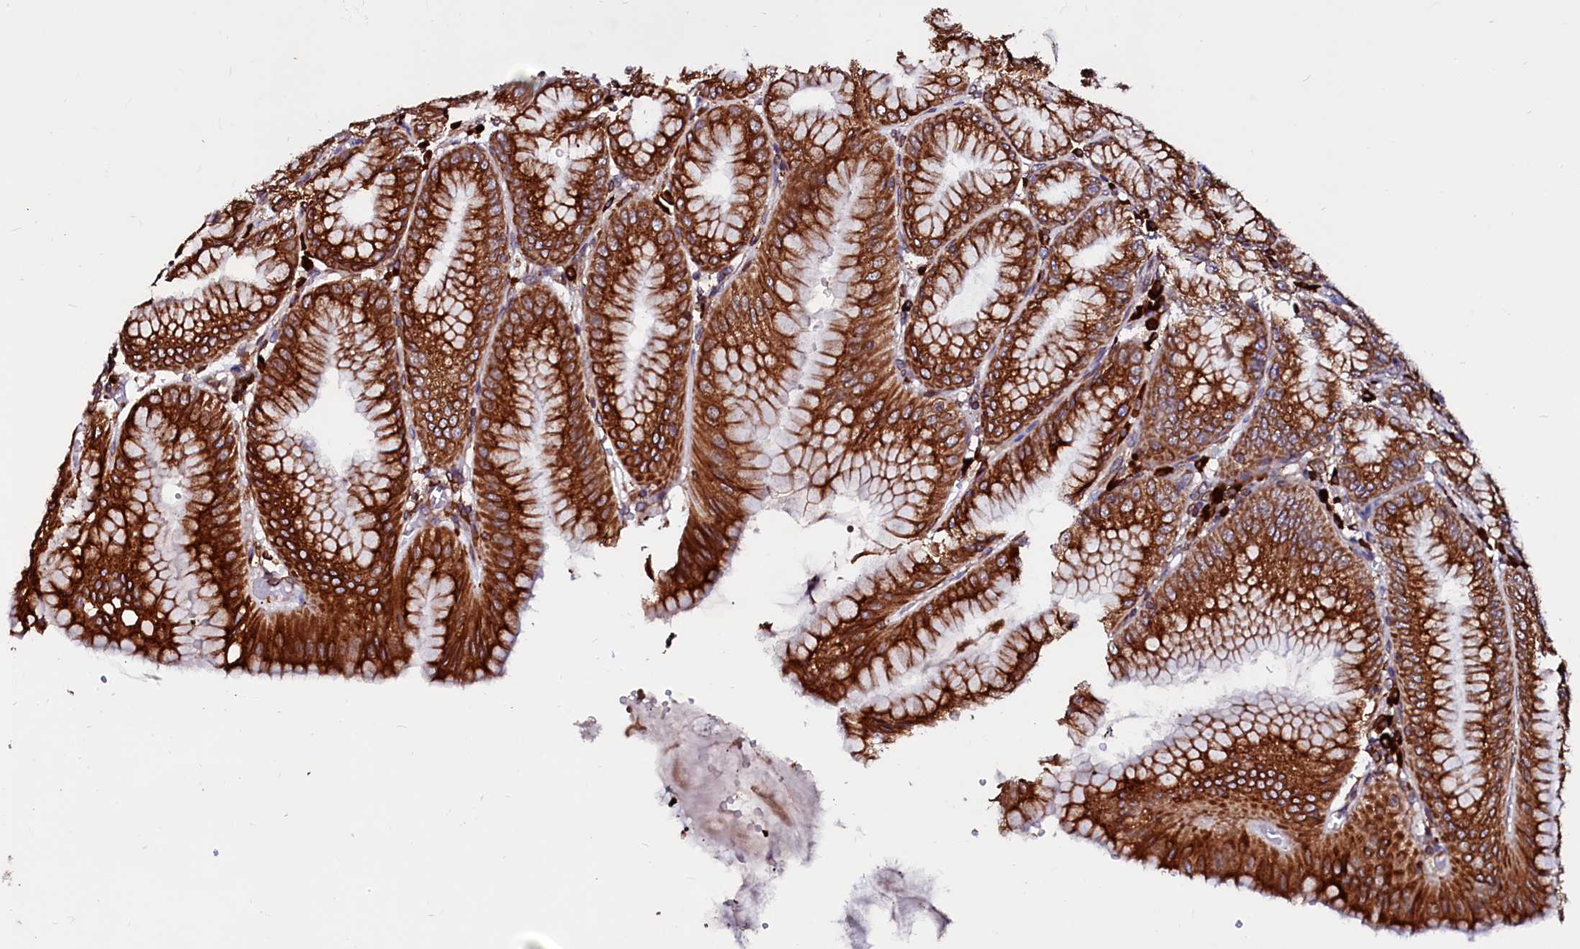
{"staining": {"intensity": "strong", "quantity": ">75%", "location": "cytoplasmic/membranous"}, "tissue": "stomach", "cell_type": "Glandular cells", "image_type": "normal", "snomed": [{"axis": "morphology", "description": "Normal tissue, NOS"}, {"axis": "topography", "description": "Stomach, lower"}], "caption": "This is an image of immunohistochemistry staining of normal stomach, which shows strong positivity in the cytoplasmic/membranous of glandular cells.", "gene": "DERL1", "patient": {"sex": "male", "age": 71}}